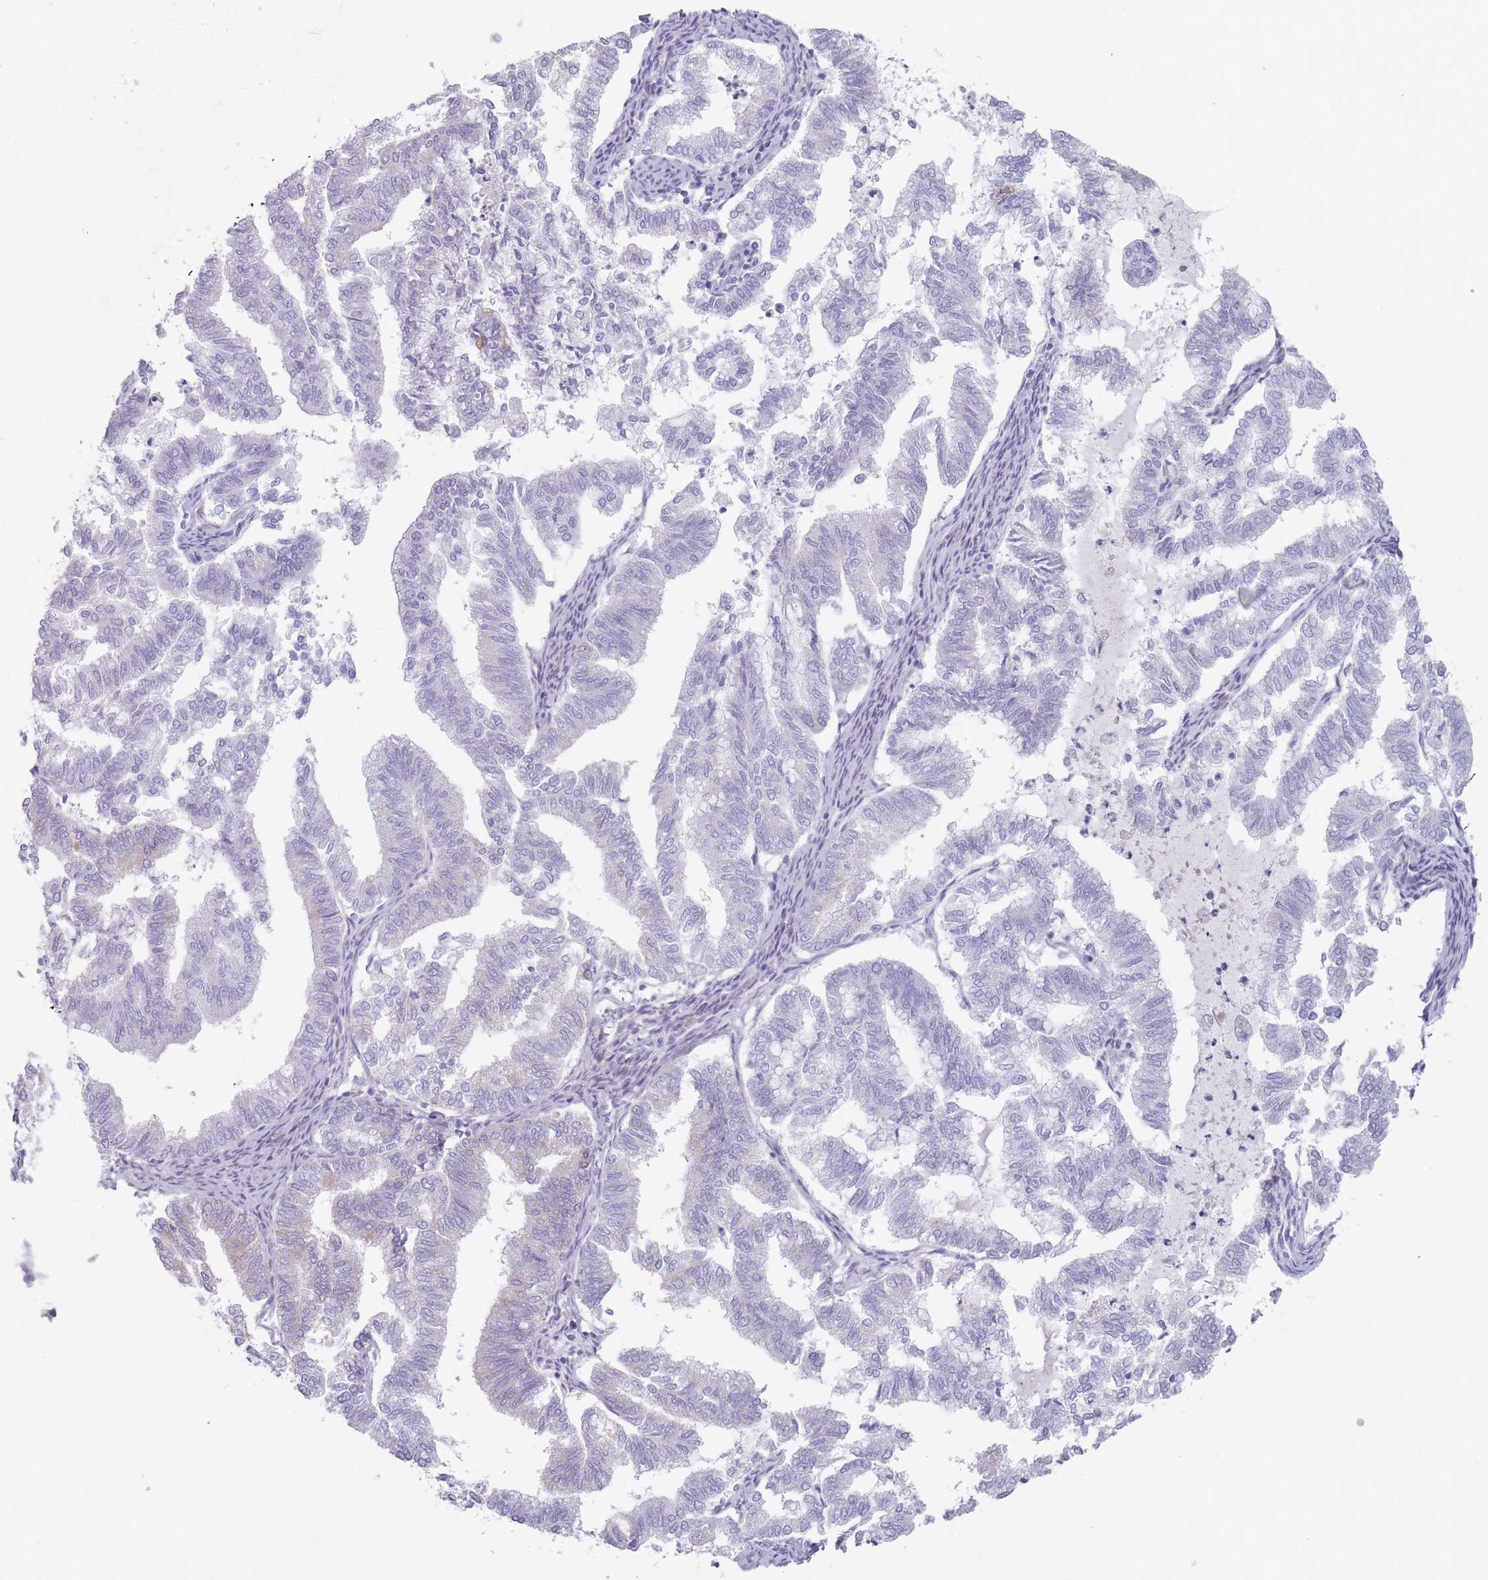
{"staining": {"intensity": "negative", "quantity": "none", "location": "none"}, "tissue": "endometrial cancer", "cell_type": "Tumor cells", "image_type": "cancer", "snomed": [{"axis": "morphology", "description": "Adenocarcinoma, NOS"}, {"axis": "topography", "description": "Endometrium"}], "caption": "Tumor cells are negative for protein expression in human endometrial adenocarcinoma.", "gene": "PAIP2B", "patient": {"sex": "female", "age": 79}}